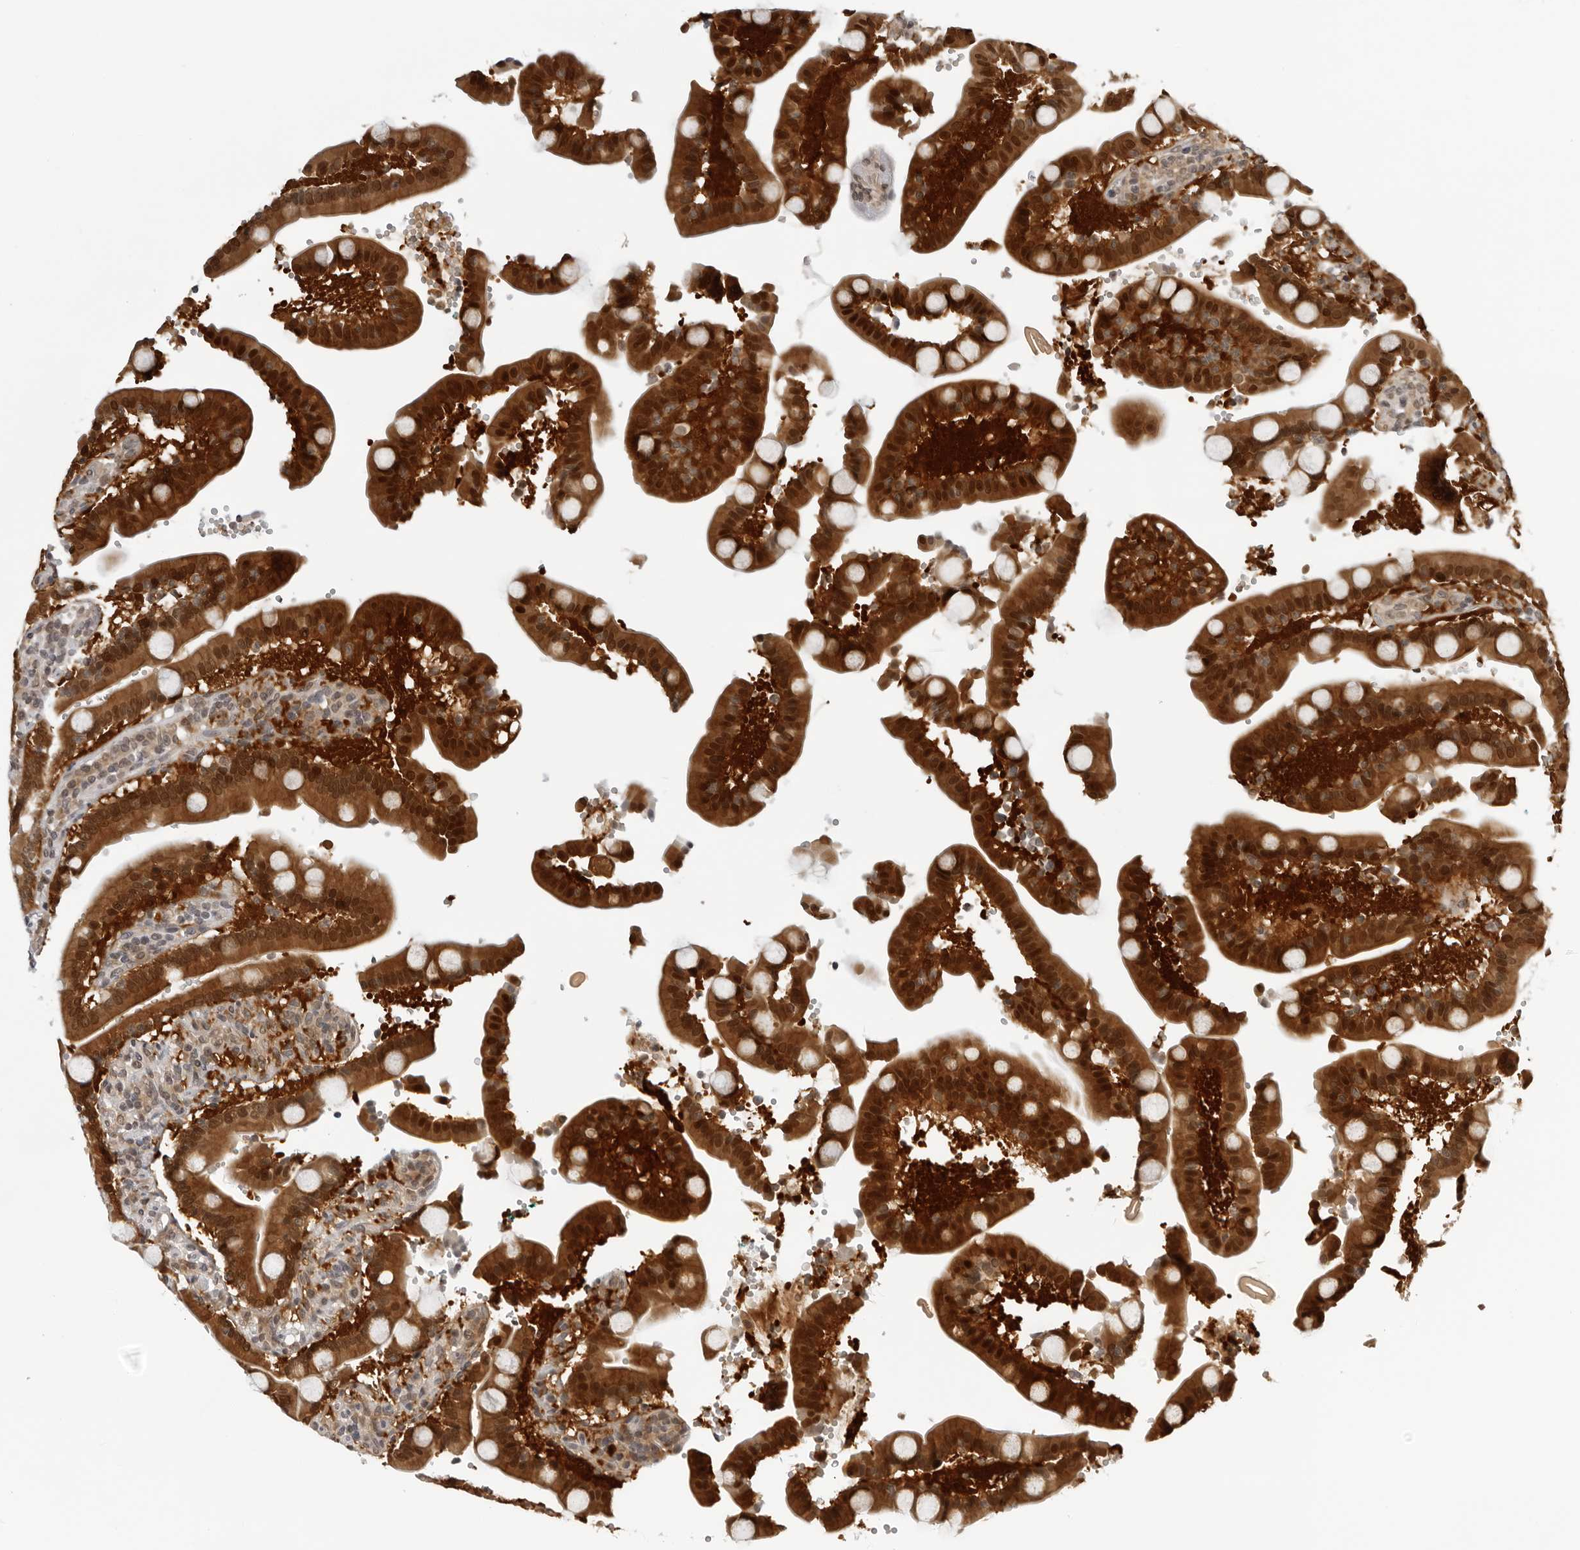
{"staining": {"intensity": "strong", "quantity": ">75%", "location": "cytoplasmic/membranous"}, "tissue": "duodenum", "cell_type": "Glandular cells", "image_type": "normal", "snomed": [{"axis": "morphology", "description": "Normal tissue, NOS"}, {"axis": "topography", "description": "Small intestine, NOS"}], "caption": "Approximately >75% of glandular cells in normal duodenum reveal strong cytoplasmic/membranous protein expression as visualized by brown immunohistochemical staining.", "gene": "CASP7", "patient": {"sex": "female", "age": 71}}